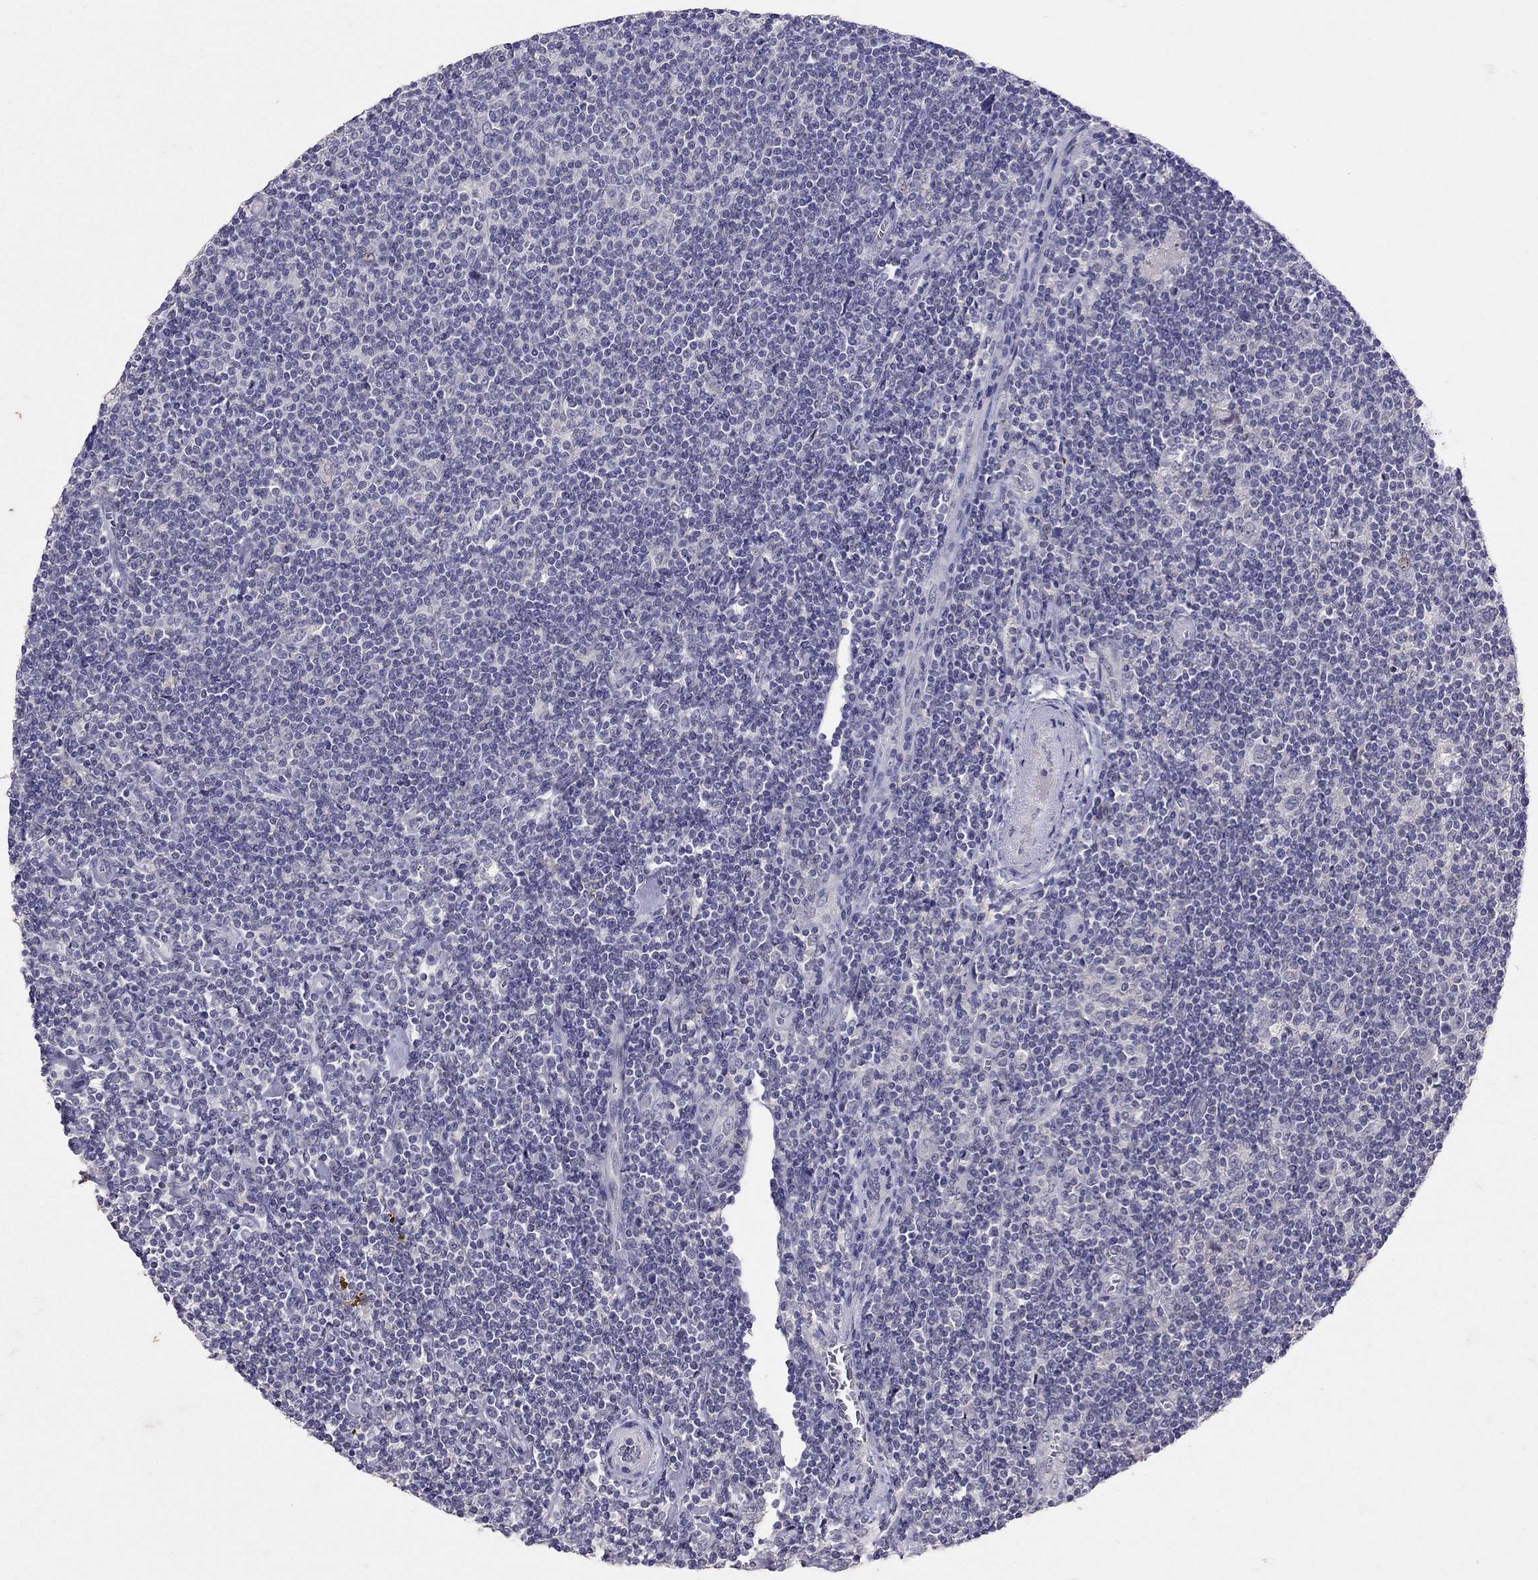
{"staining": {"intensity": "negative", "quantity": "none", "location": "none"}, "tissue": "lymphoma", "cell_type": "Tumor cells", "image_type": "cancer", "snomed": [{"axis": "morphology", "description": "Hodgkin's disease, NOS"}, {"axis": "topography", "description": "Lymph node"}], "caption": "Immunohistochemistry of Hodgkin's disease reveals no expression in tumor cells.", "gene": "FST", "patient": {"sex": "male", "age": 40}}